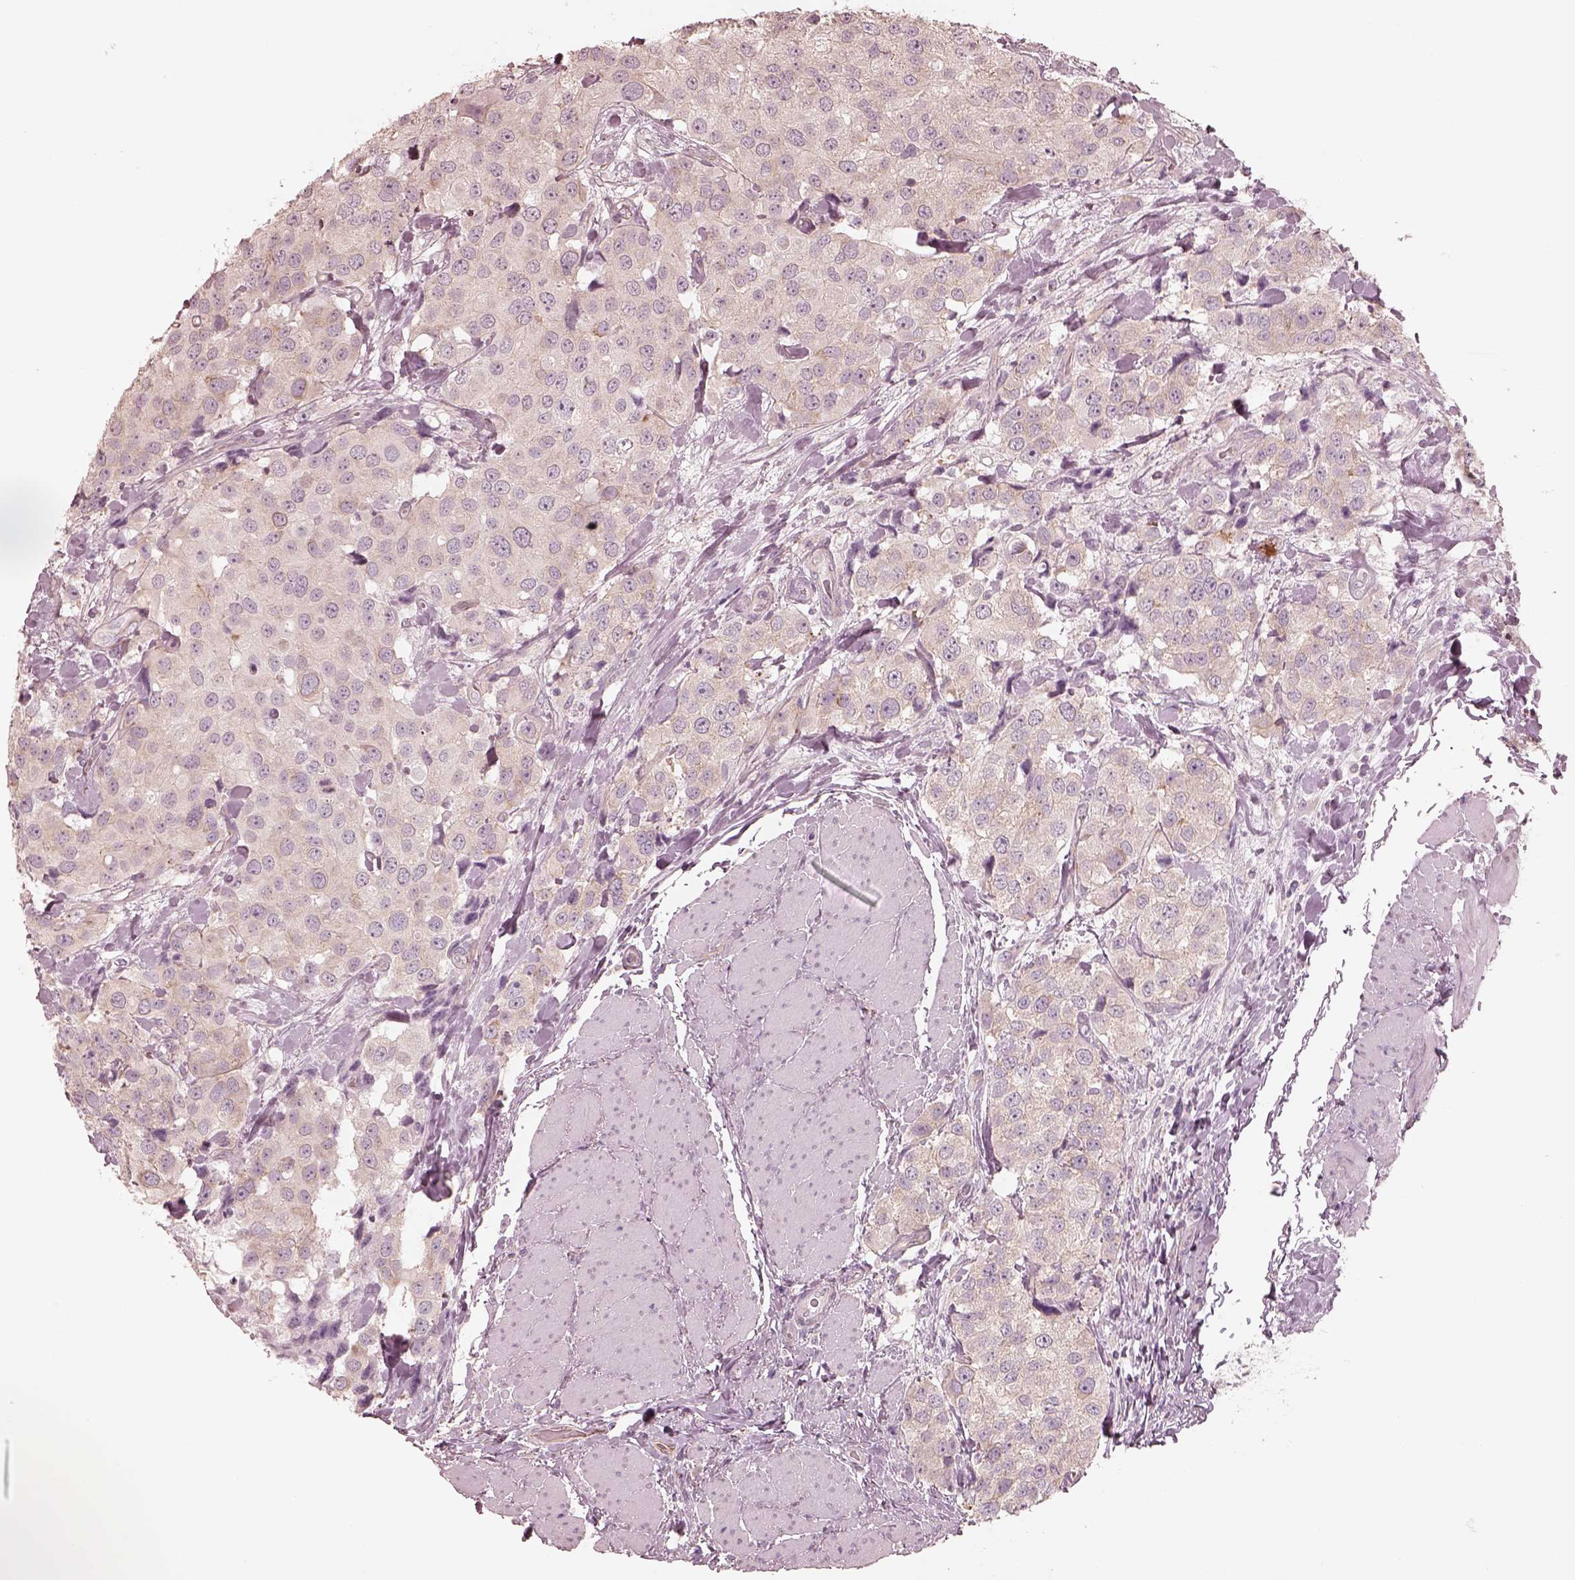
{"staining": {"intensity": "negative", "quantity": "none", "location": "none"}, "tissue": "urothelial cancer", "cell_type": "Tumor cells", "image_type": "cancer", "snomed": [{"axis": "morphology", "description": "Urothelial carcinoma, High grade"}, {"axis": "topography", "description": "Urinary bladder"}], "caption": "Image shows no protein staining in tumor cells of urothelial cancer tissue. (DAB immunohistochemistry visualized using brightfield microscopy, high magnification).", "gene": "RAB3C", "patient": {"sex": "female", "age": 64}}